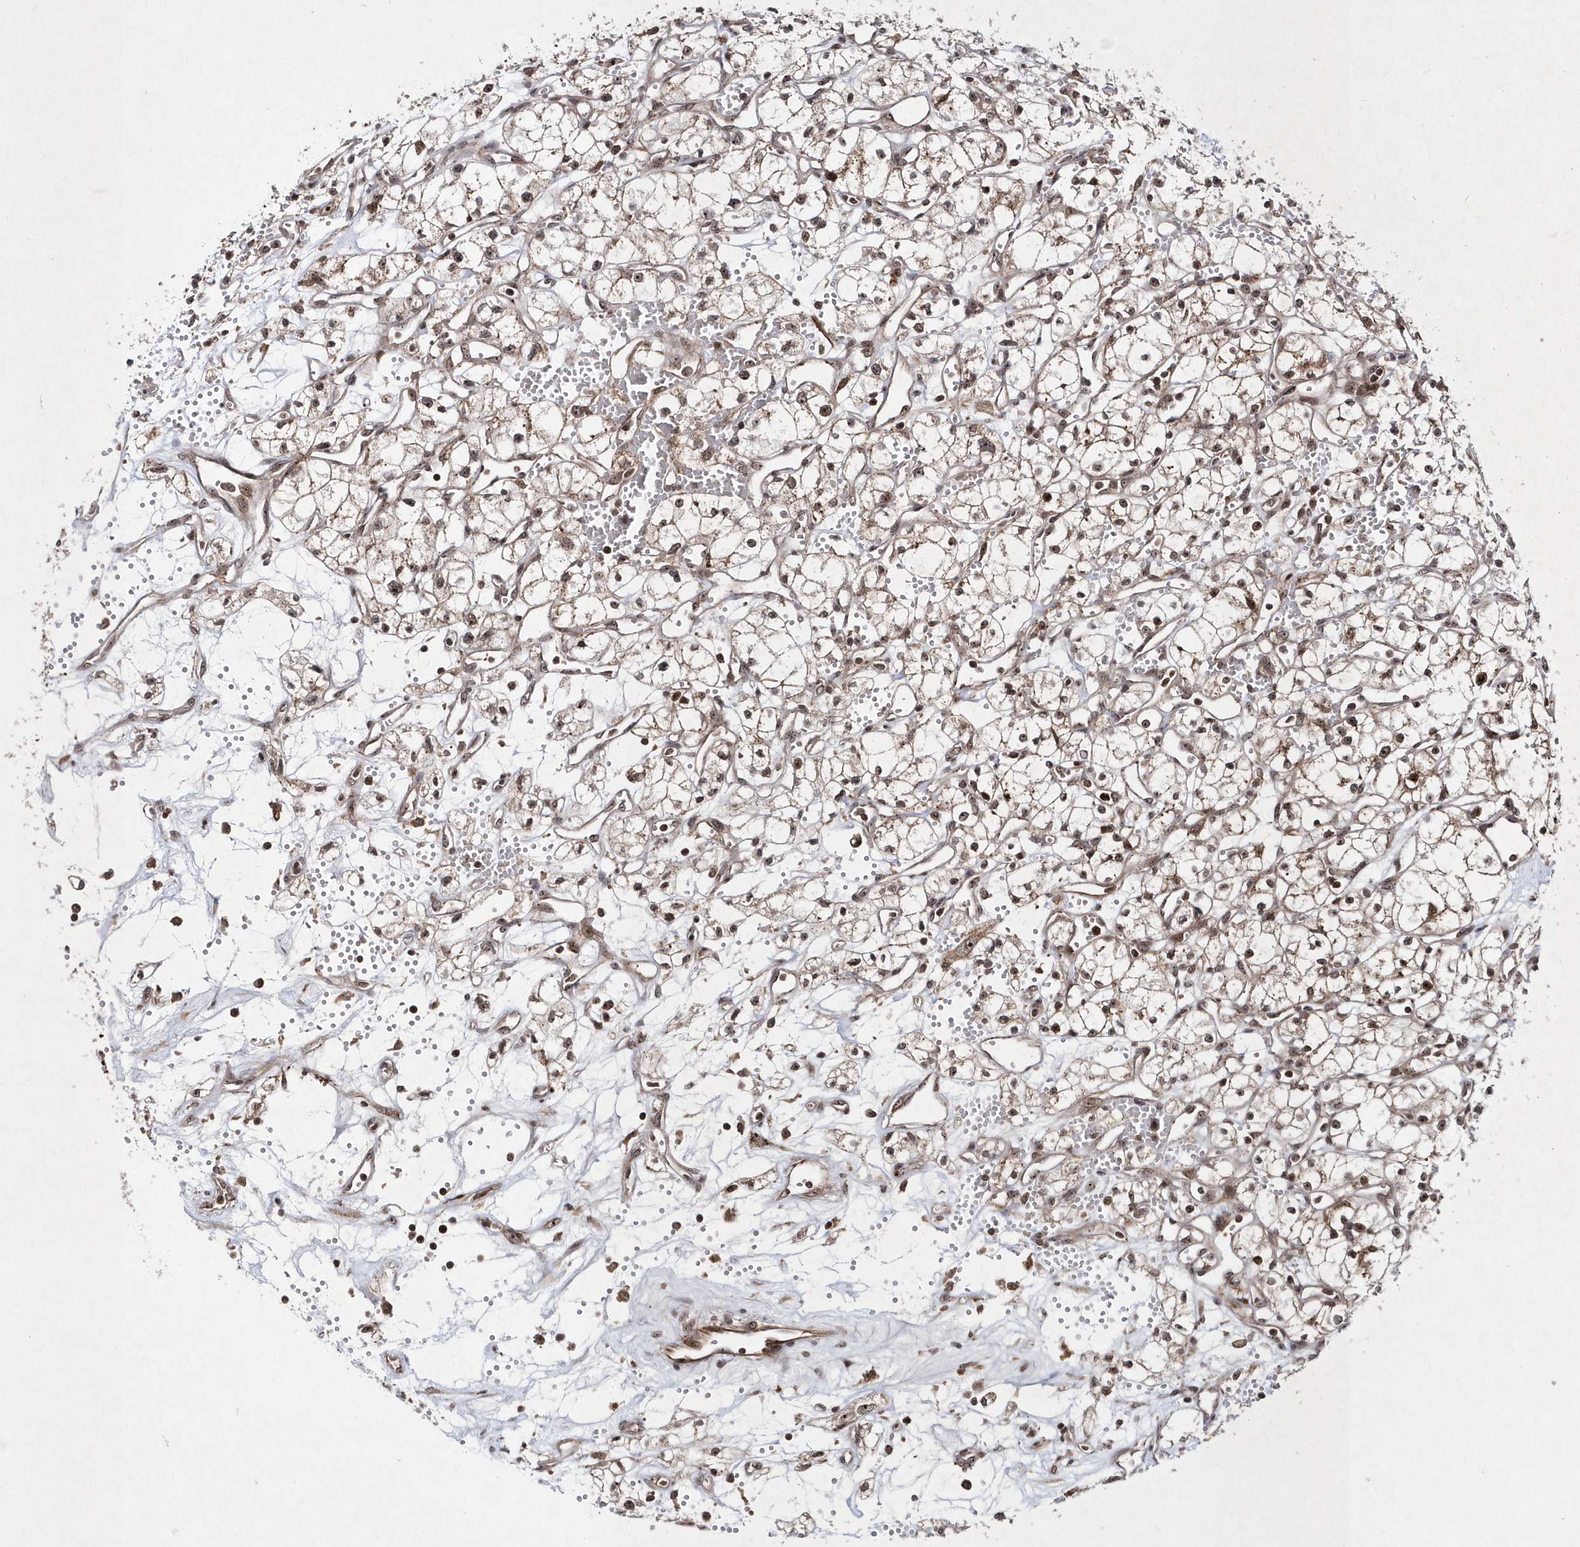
{"staining": {"intensity": "weak", "quantity": "25%-75%", "location": "cytoplasmic/membranous,nuclear"}, "tissue": "renal cancer", "cell_type": "Tumor cells", "image_type": "cancer", "snomed": [{"axis": "morphology", "description": "Adenocarcinoma, NOS"}, {"axis": "topography", "description": "Kidney"}], "caption": "Adenocarcinoma (renal) stained with IHC shows weak cytoplasmic/membranous and nuclear expression in about 25%-75% of tumor cells. (IHC, brightfield microscopy, high magnification).", "gene": "SOWAHB", "patient": {"sex": "male", "age": 59}}